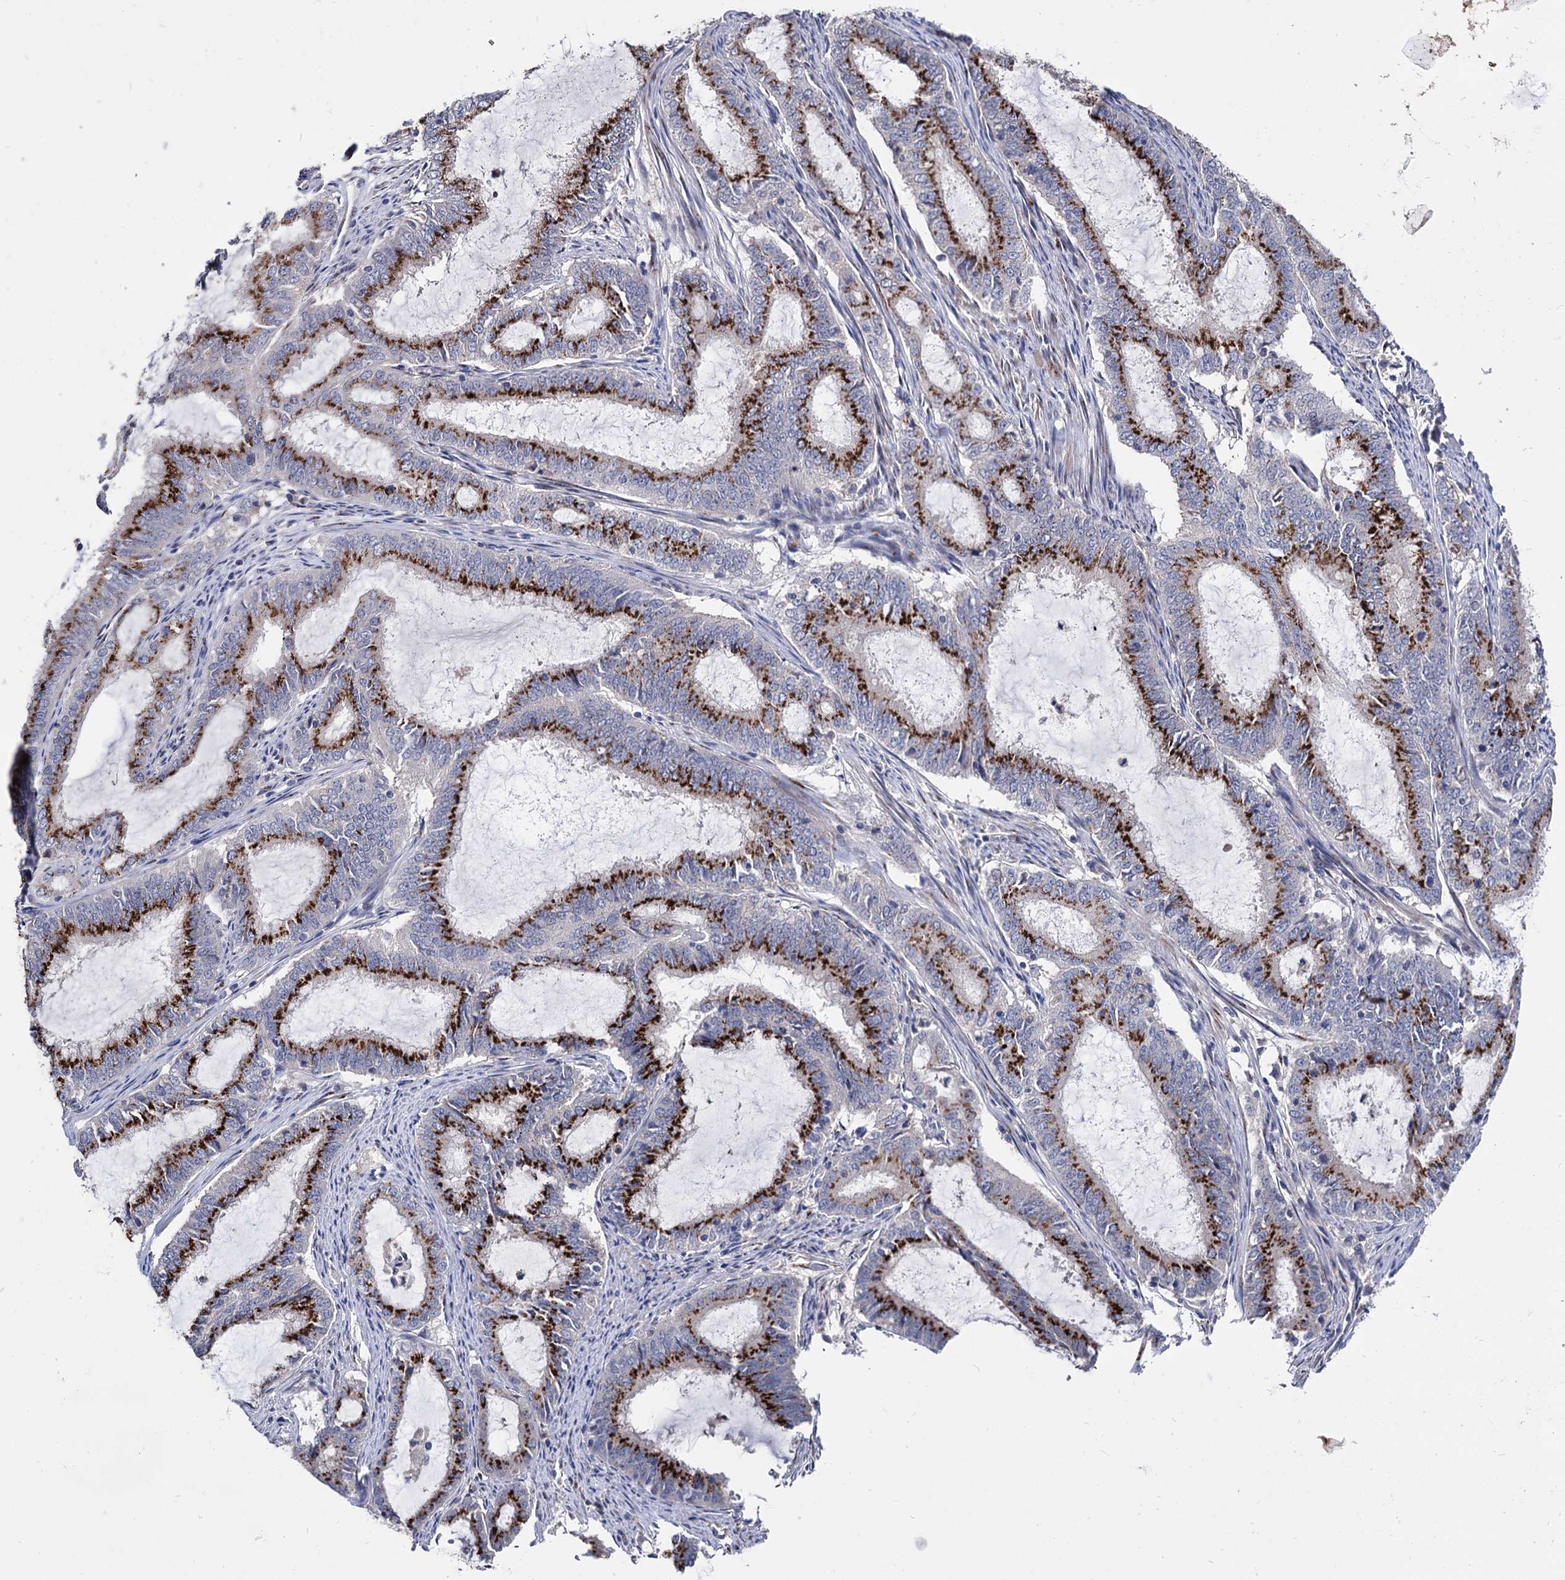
{"staining": {"intensity": "strong", "quantity": ">75%", "location": "cytoplasmic/membranous"}, "tissue": "endometrial cancer", "cell_type": "Tumor cells", "image_type": "cancer", "snomed": [{"axis": "morphology", "description": "Adenocarcinoma, NOS"}, {"axis": "topography", "description": "Endometrium"}], "caption": "Strong cytoplasmic/membranous positivity is appreciated in about >75% of tumor cells in adenocarcinoma (endometrial).", "gene": "ESD", "patient": {"sex": "female", "age": 51}}